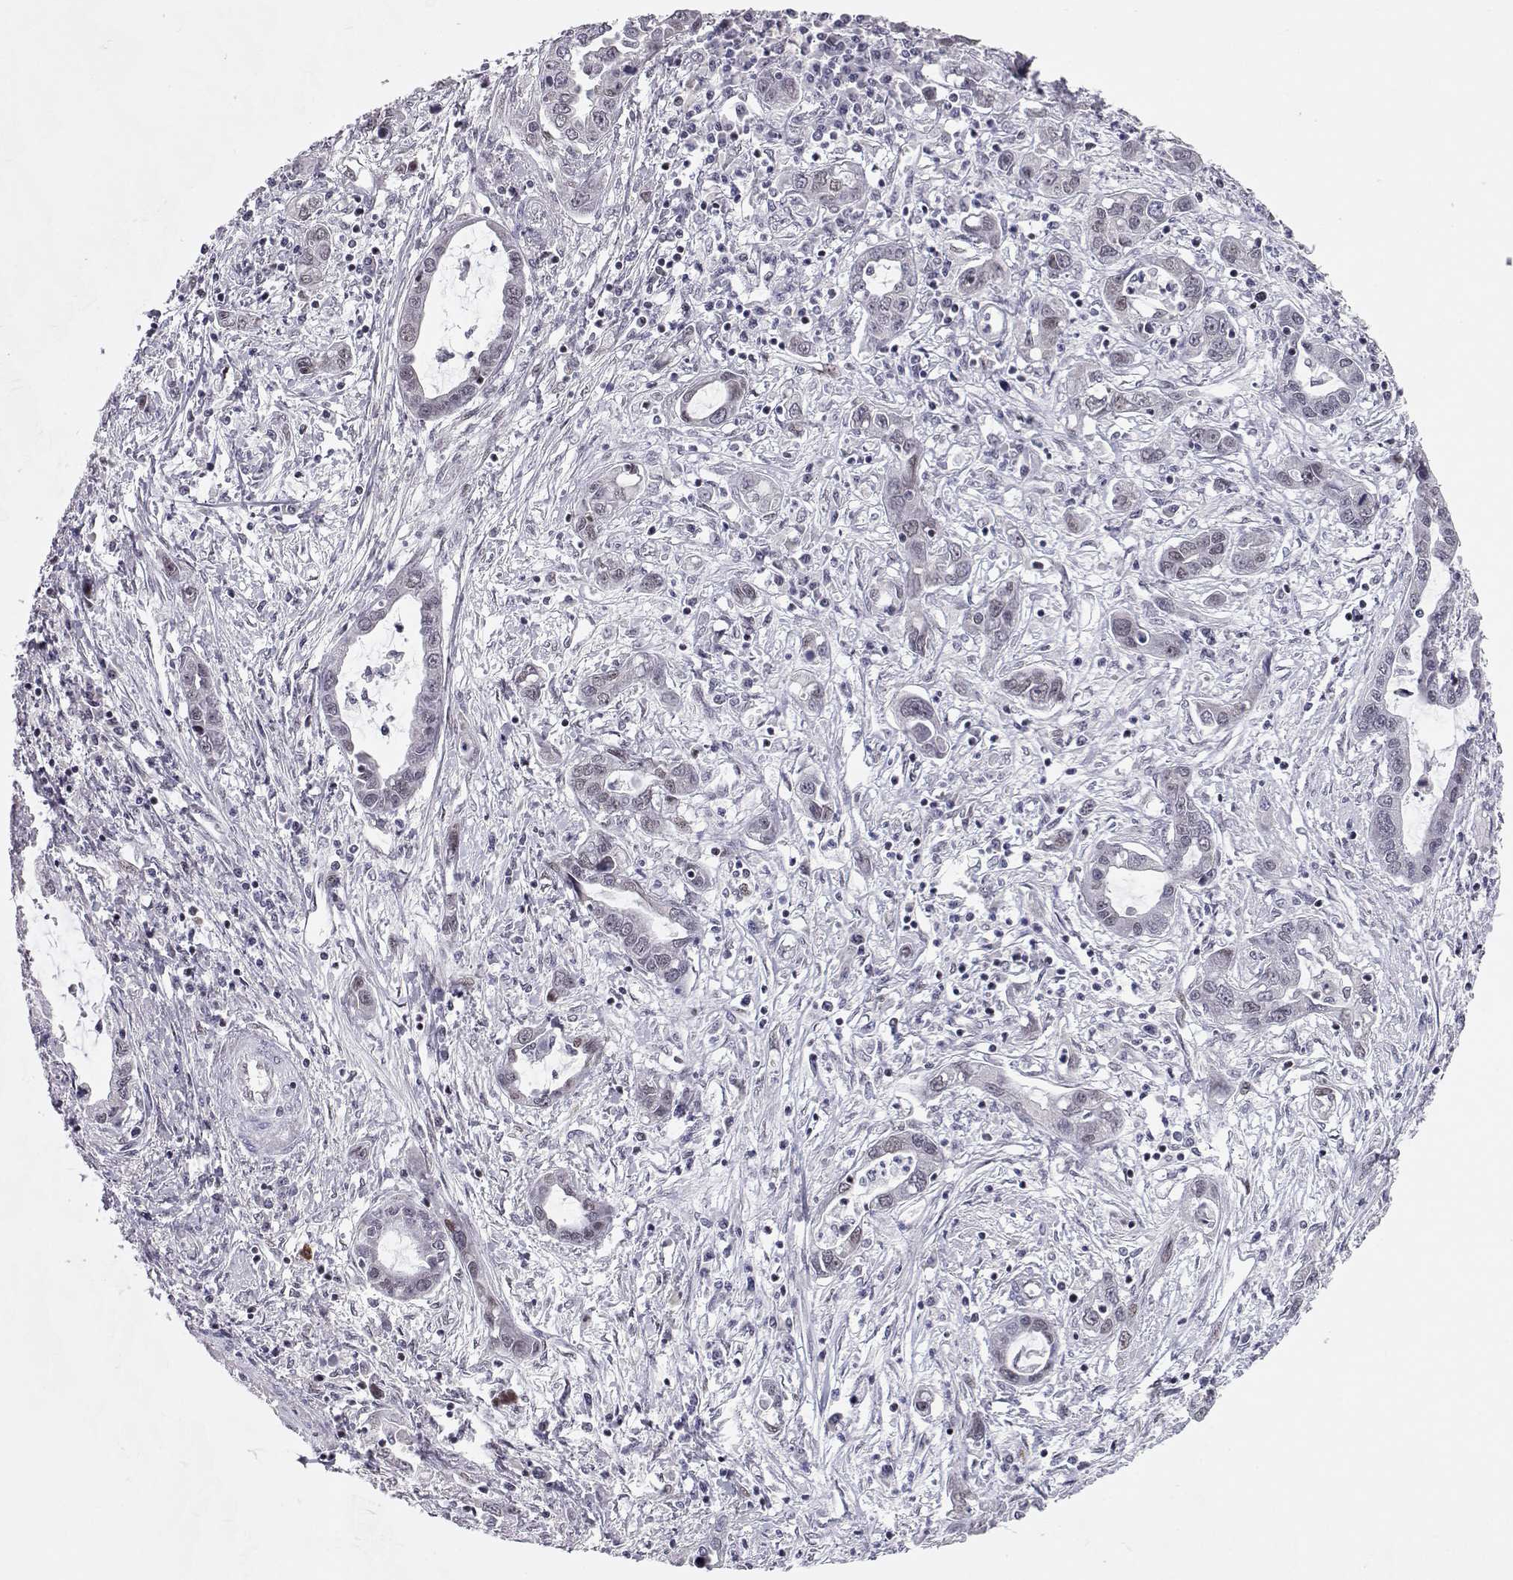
{"staining": {"intensity": "negative", "quantity": "none", "location": "none"}, "tissue": "liver cancer", "cell_type": "Tumor cells", "image_type": "cancer", "snomed": [{"axis": "morphology", "description": "Cholangiocarcinoma"}, {"axis": "topography", "description": "Liver"}], "caption": "IHC of human liver cholangiocarcinoma demonstrates no staining in tumor cells. The staining is performed using DAB brown chromogen with nuclei counter-stained in using hematoxylin.", "gene": "SIX6", "patient": {"sex": "male", "age": 58}}